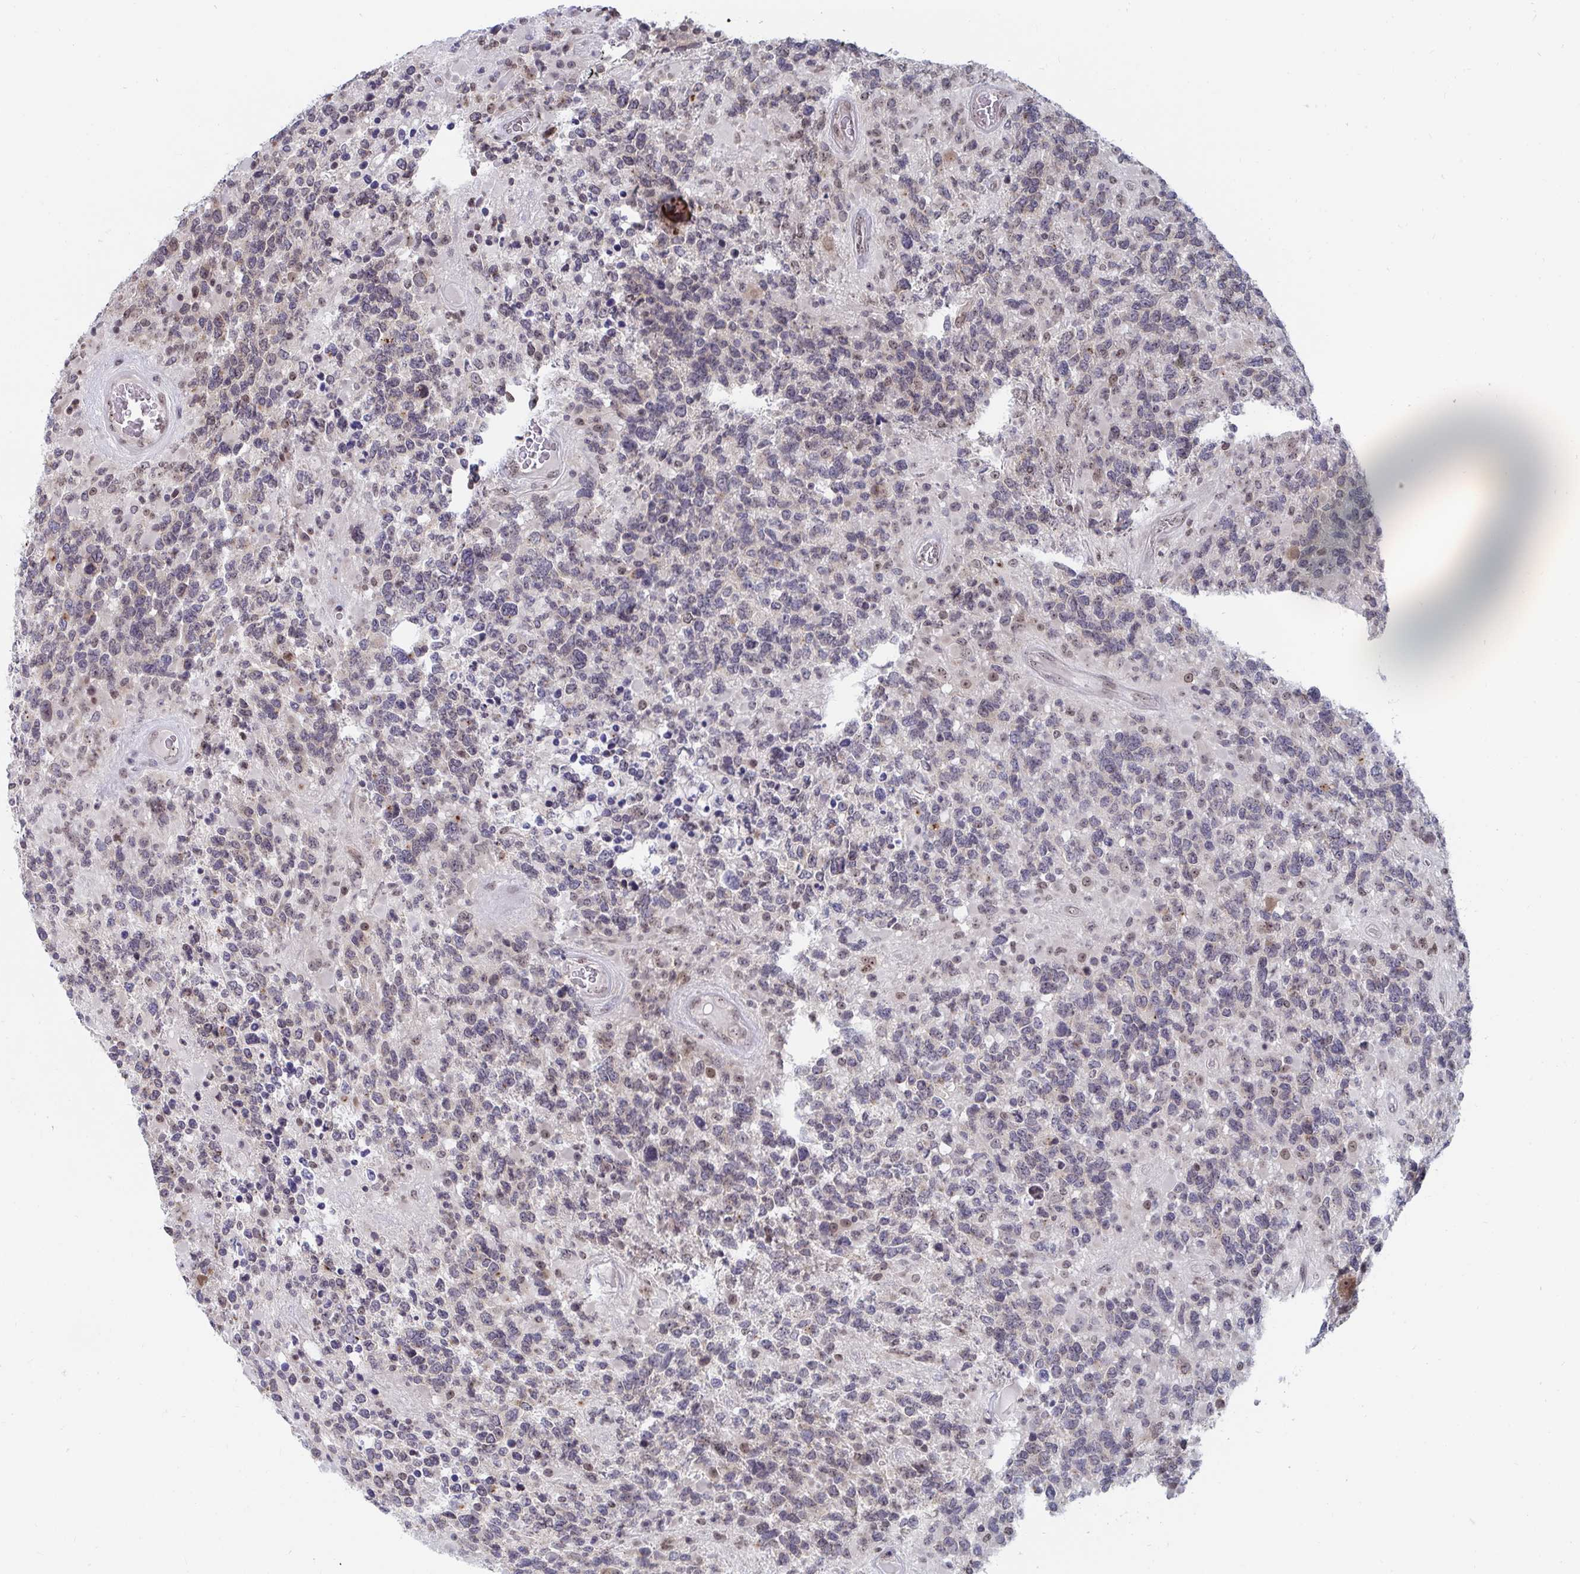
{"staining": {"intensity": "negative", "quantity": "none", "location": "none"}, "tissue": "glioma", "cell_type": "Tumor cells", "image_type": "cancer", "snomed": [{"axis": "morphology", "description": "Glioma, malignant, High grade"}, {"axis": "topography", "description": "Brain"}], "caption": "Immunohistochemical staining of human glioma exhibits no significant positivity in tumor cells.", "gene": "TRIP12", "patient": {"sex": "female", "age": 40}}